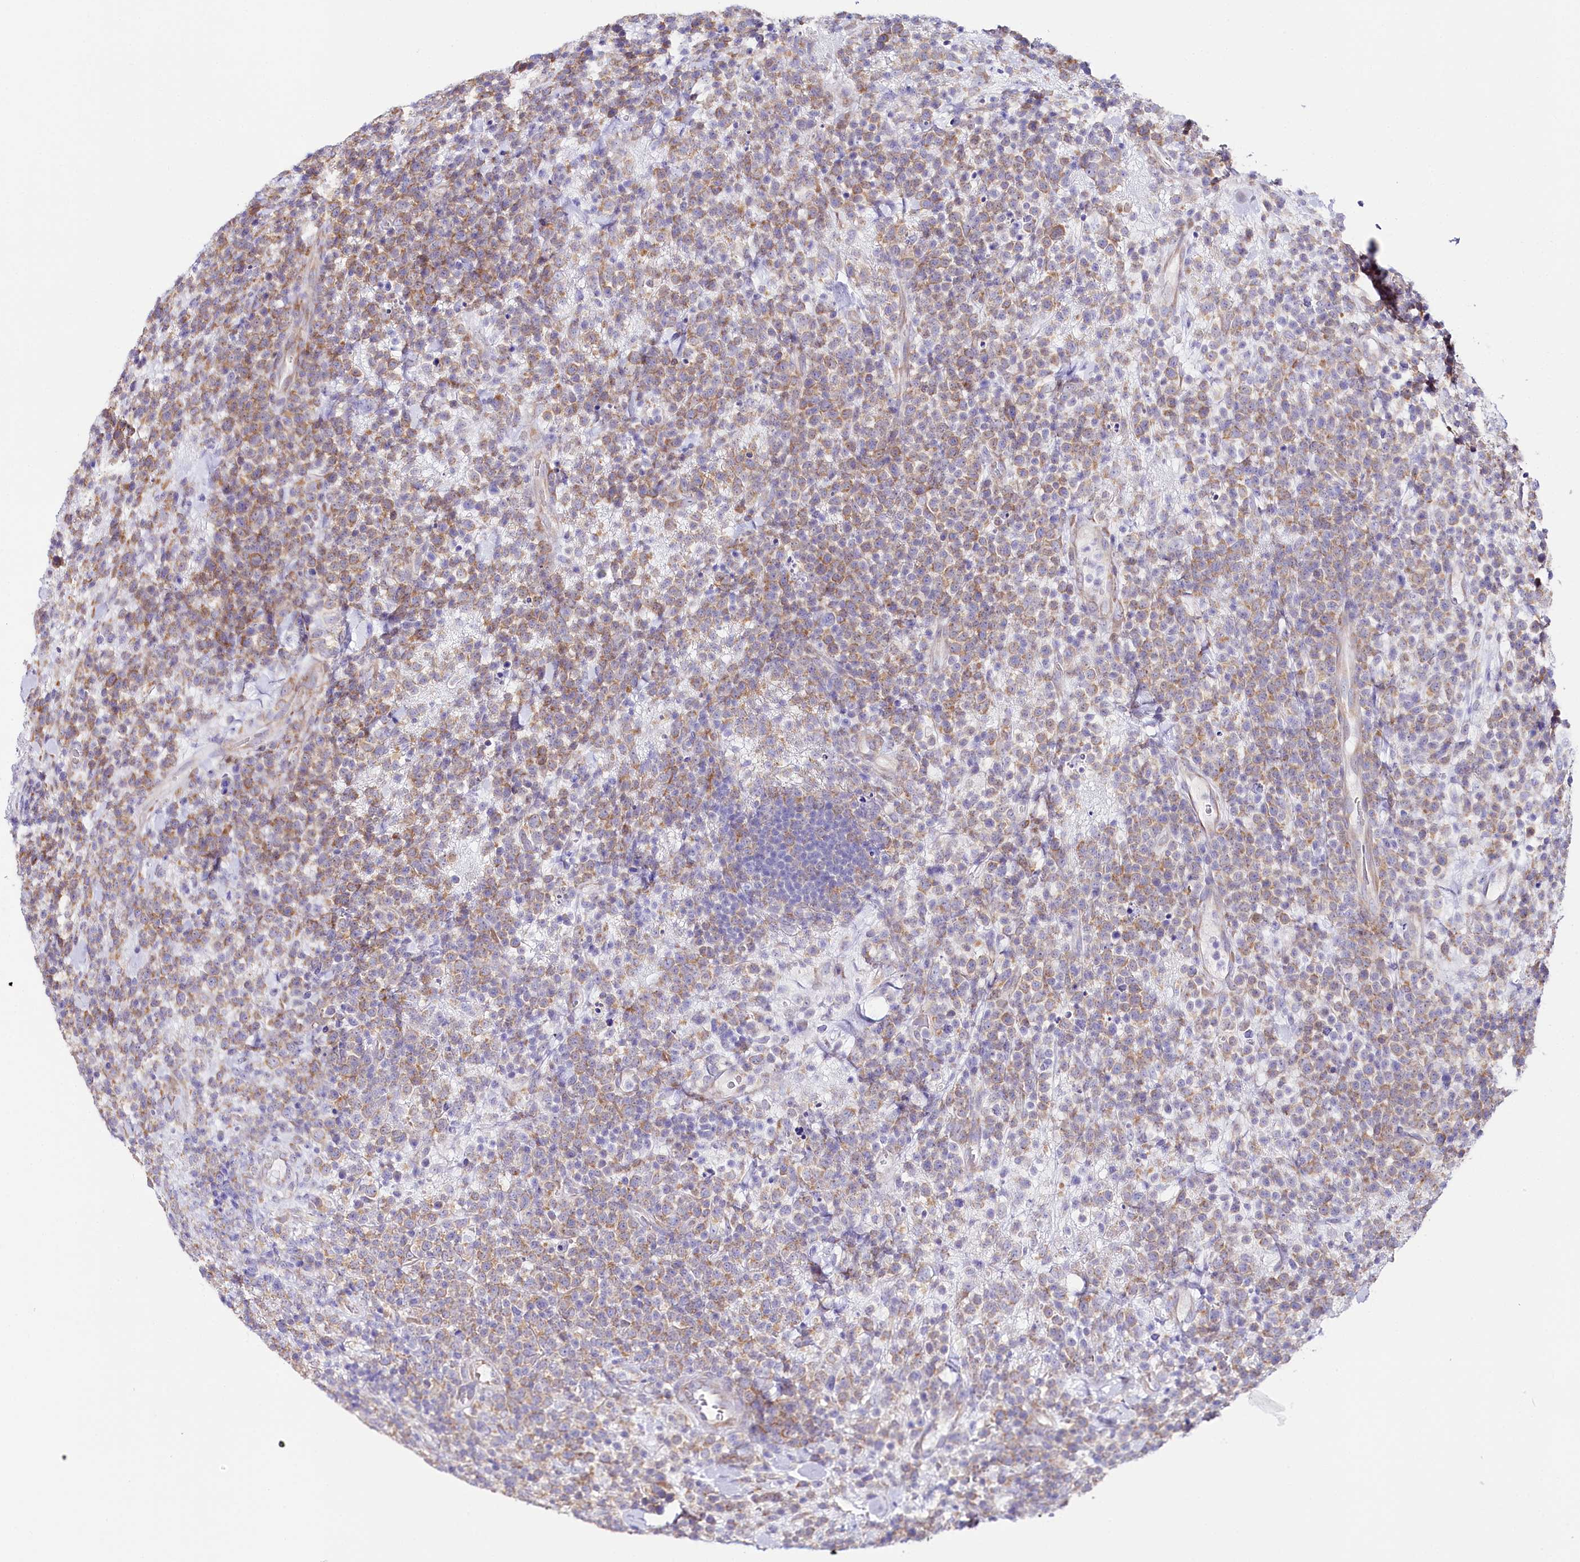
{"staining": {"intensity": "moderate", "quantity": "25%-75%", "location": "cytoplasmic/membranous"}, "tissue": "lymphoma", "cell_type": "Tumor cells", "image_type": "cancer", "snomed": [{"axis": "morphology", "description": "Malignant lymphoma, non-Hodgkin's type, High grade"}, {"axis": "topography", "description": "Colon"}], "caption": "A micrograph showing moderate cytoplasmic/membranous expression in approximately 25%-75% of tumor cells in high-grade malignant lymphoma, non-Hodgkin's type, as visualized by brown immunohistochemical staining.", "gene": "CSN3", "patient": {"sex": "female", "age": 53}}